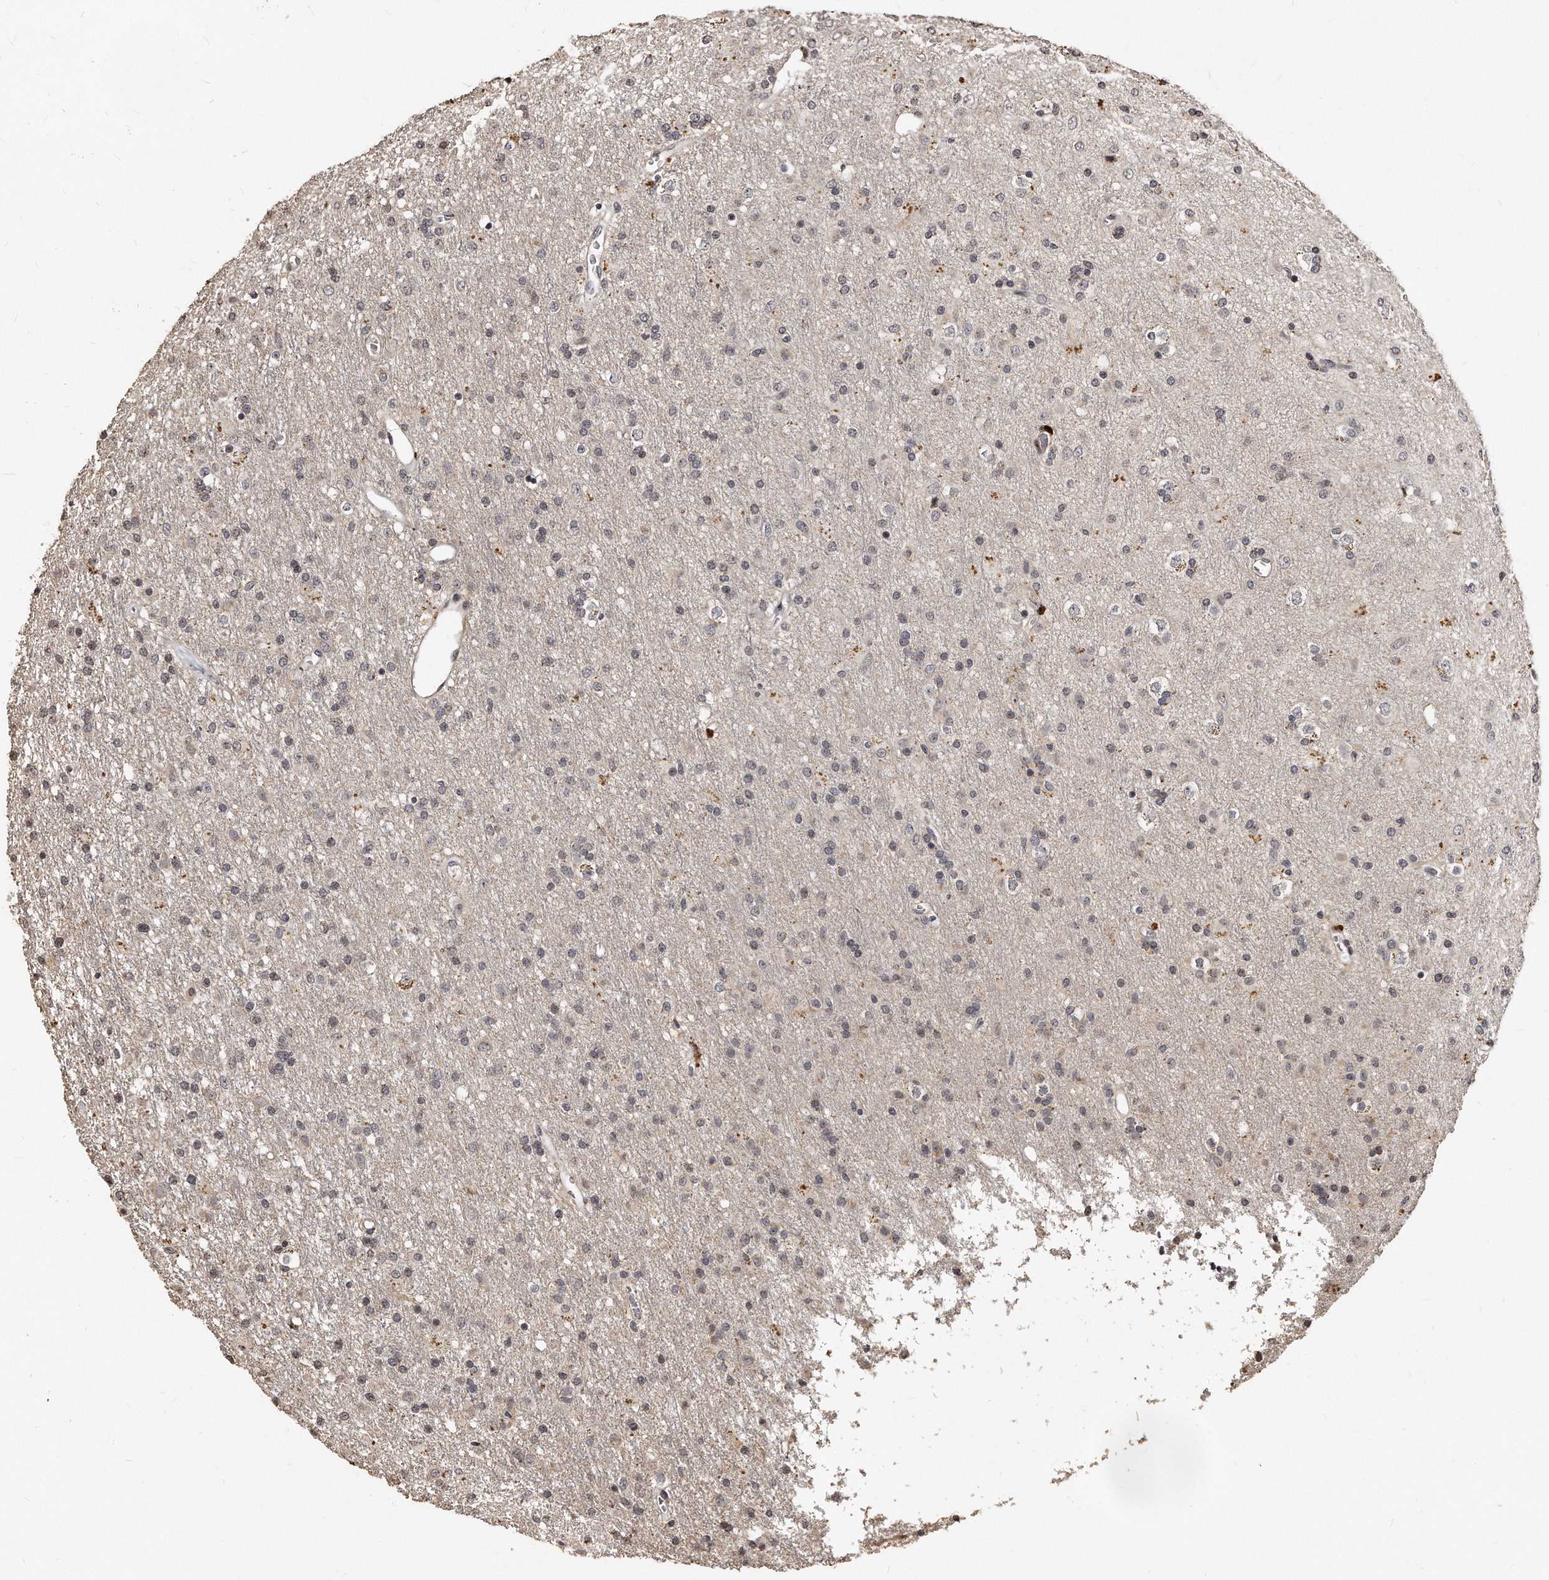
{"staining": {"intensity": "weak", "quantity": "<25%", "location": "nuclear"}, "tissue": "glioma", "cell_type": "Tumor cells", "image_type": "cancer", "snomed": [{"axis": "morphology", "description": "Glioma, malignant, Low grade"}, {"axis": "topography", "description": "Brain"}], "caption": "A photomicrograph of malignant low-grade glioma stained for a protein exhibits no brown staining in tumor cells.", "gene": "TSHR", "patient": {"sex": "male", "age": 65}}